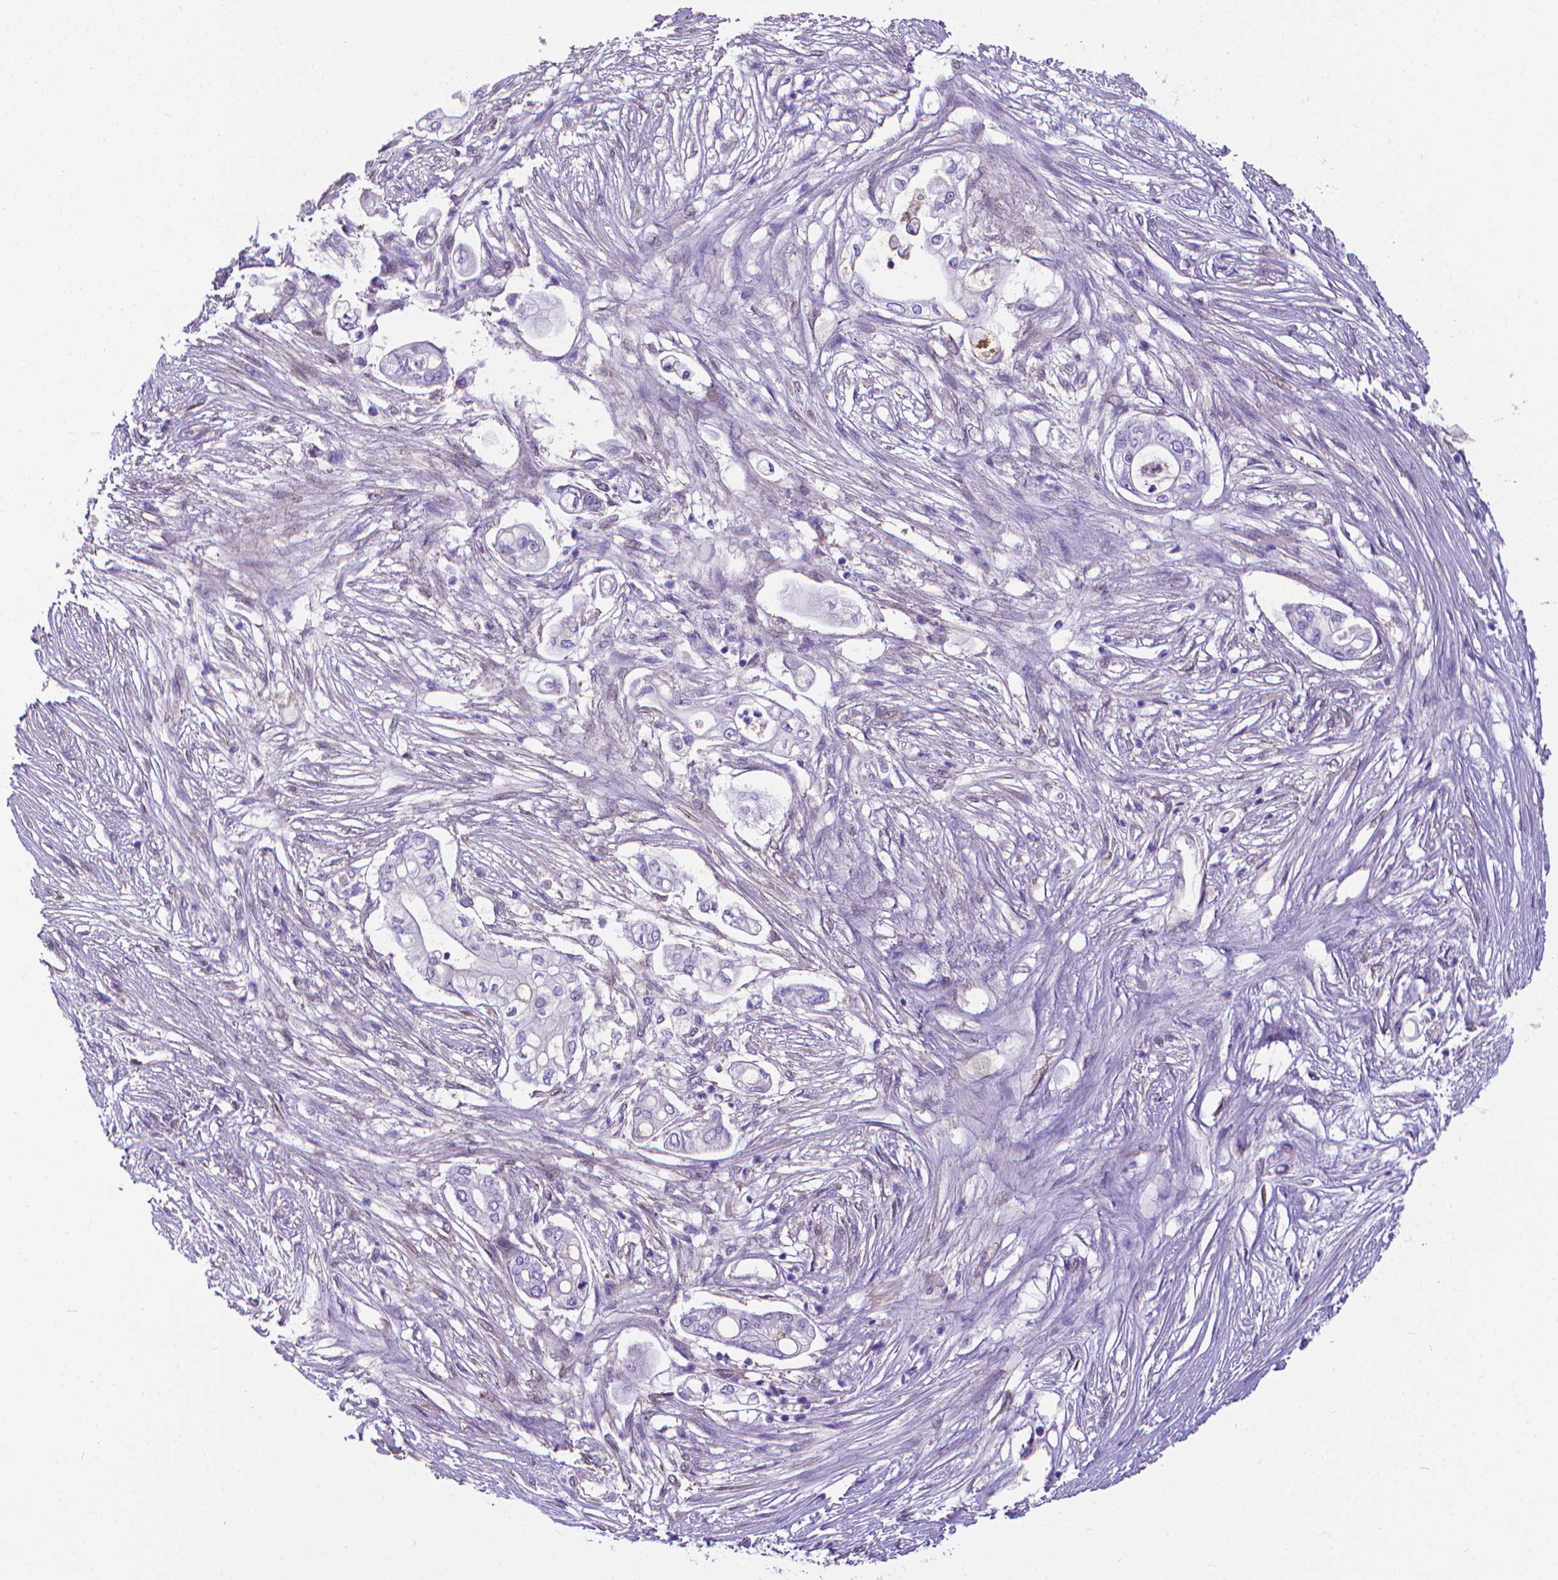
{"staining": {"intensity": "negative", "quantity": "none", "location": "none"}, "tissue": "pancreatic cancer", "cell_type": "Tumor cells", "image_type": "cancer", "snomed": [{"axis": "morphology", "description": "Adenocarcinoma, NOS"}, {"axis": "topography", "description": "Pancreas"}], "caption": "The image displays no staining of tumor cells in pancreatic cancer (adenocarcinoma). (DAB immunohistochemistry with hematoxylin counter stain).", "gene": "CLIC4", "patient": {"sex": "female", "age": 69}}